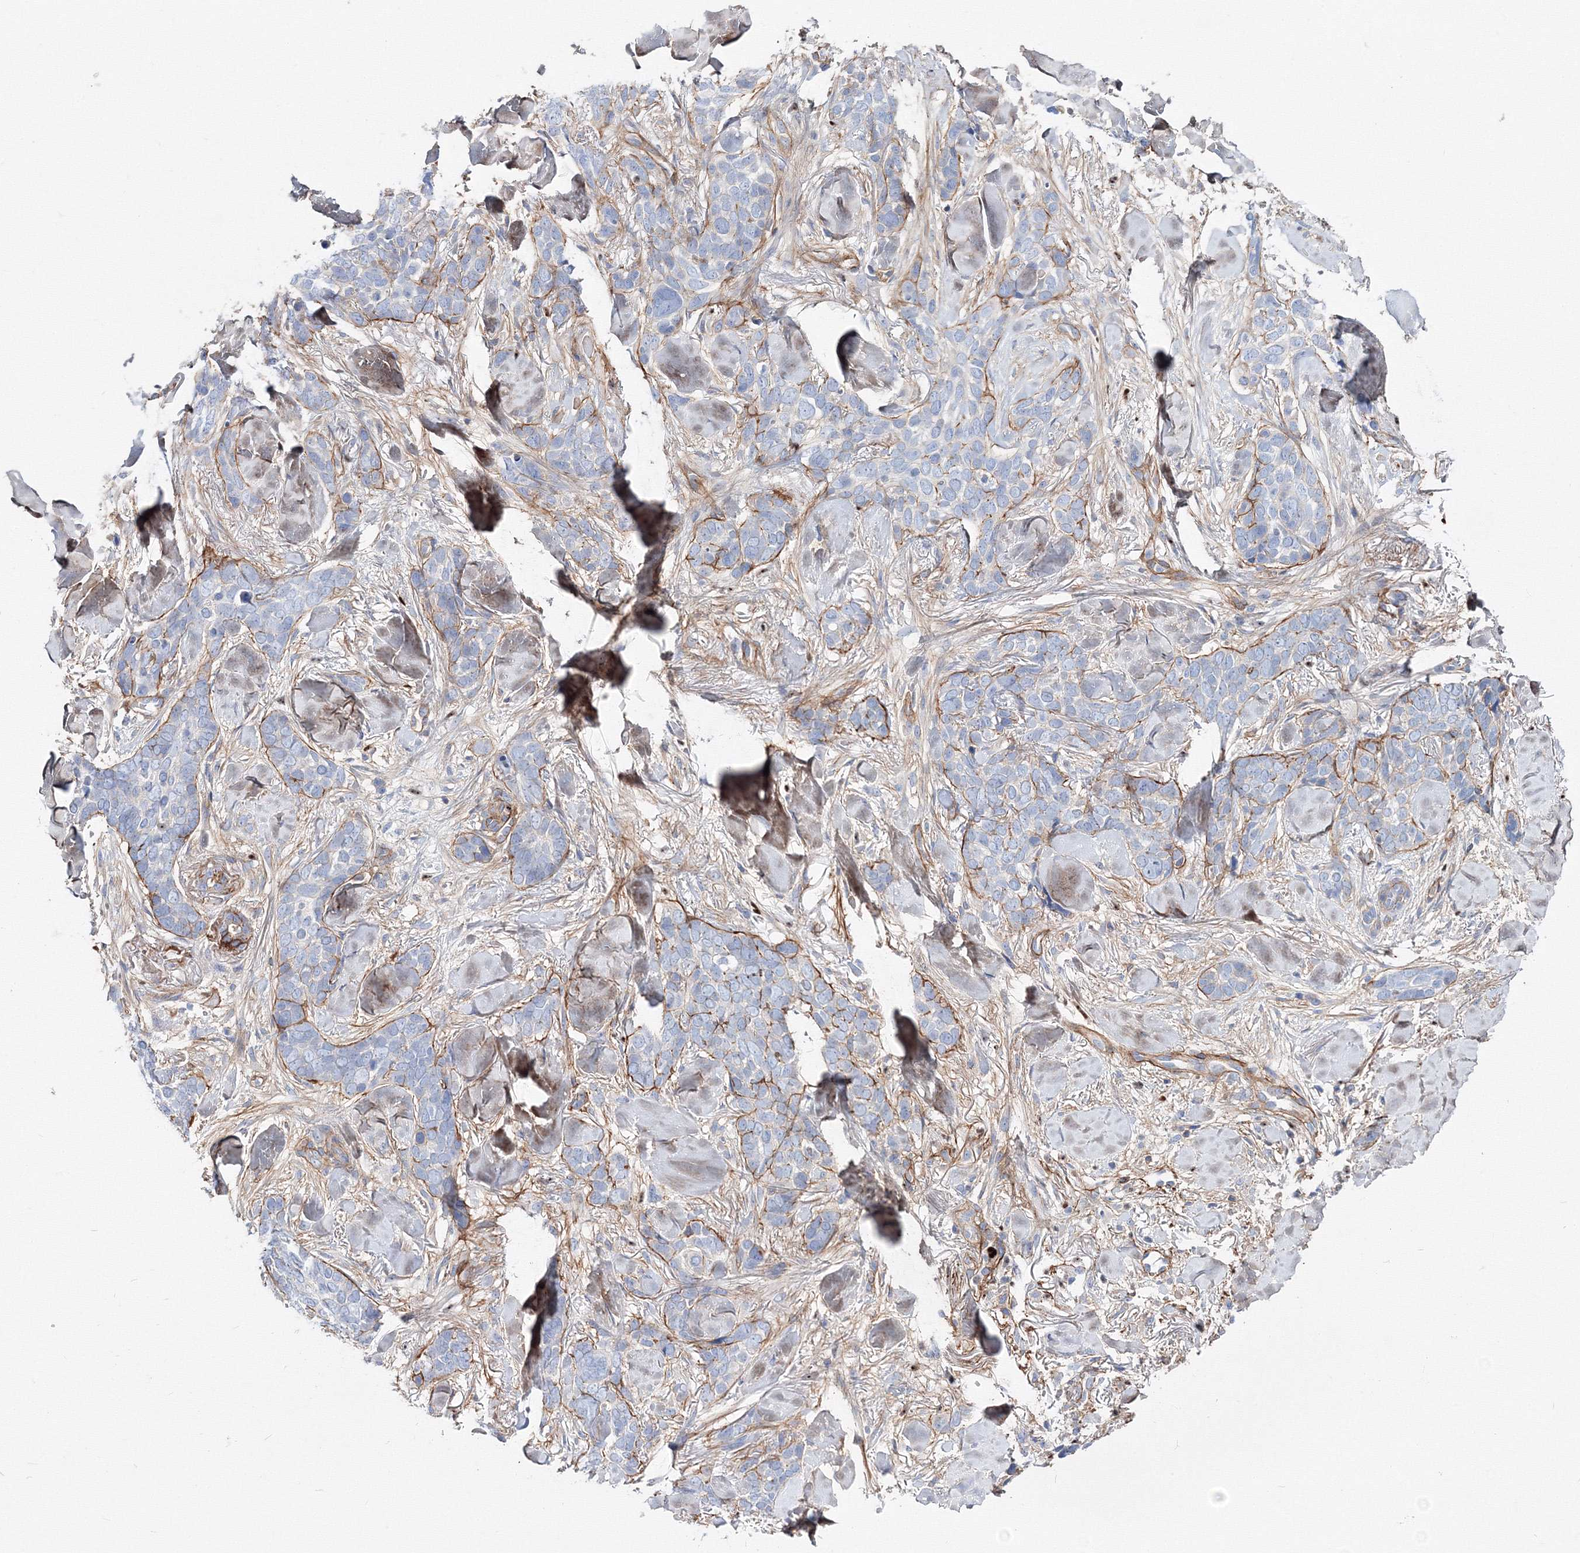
{"staining": {"intensity": "negative", "quantity": "none", "location": "none"}, "tissue": "skin cancer", "cell_type": "Tumor cells", "image_type": "cancer", "snomed": [{"axis": "morphology", "description": "Basal cell carcinoma"}, {"axis": "topography", "description": "Skin"}], "caption": "High magnification brightfield microscopy of basal cell carcinoma (skin) stained with DAB (brown) and counterstained with hematoxylin (blue): tumor cells show no significant staining.", "gene": "C11orf52", "patient": {"sex": "female", "age": 82}}